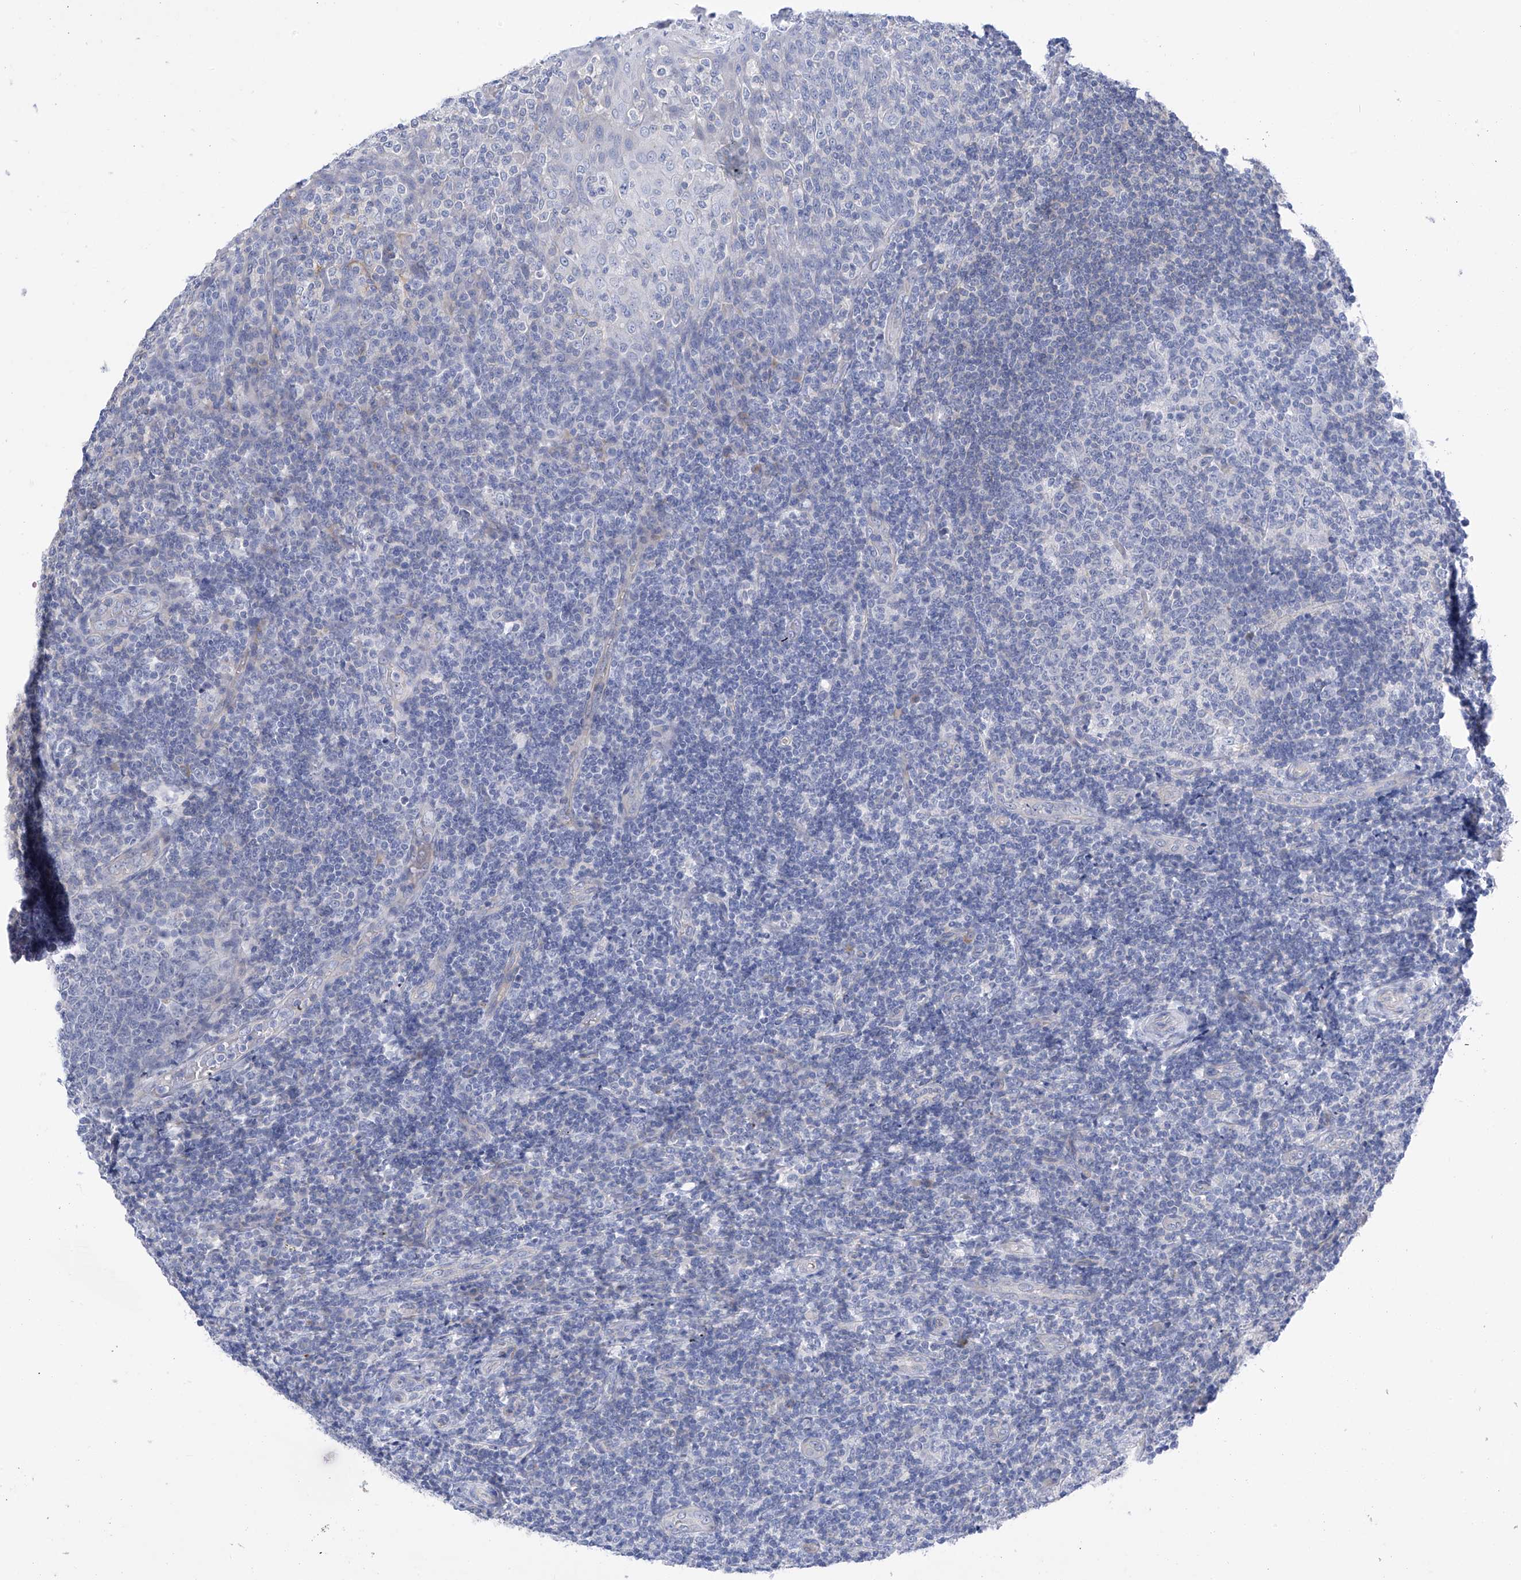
{"staining": {"intensity": "negative", "quantity": "none", "location": "none"}, "tissue": "tonsil", "cell_type": "Germinal center cells", "image_type": "normal", "snomed": [{"axis": "morphology", "description": "Normal tissue, NOS"}, {"axis": "topography", "description": "Tonsil"}], "caption": "Immunohistochemical staining of benign human tonsil reveals no significant staining in germinal center cells. (Stains: DAB immunohistochemistry with hematoxylin counter stain, Microscopy: brightfield microscopy at high magnification).", "gene": "PIK3C2B", "patient": {"sex": "female", "age": 19}}